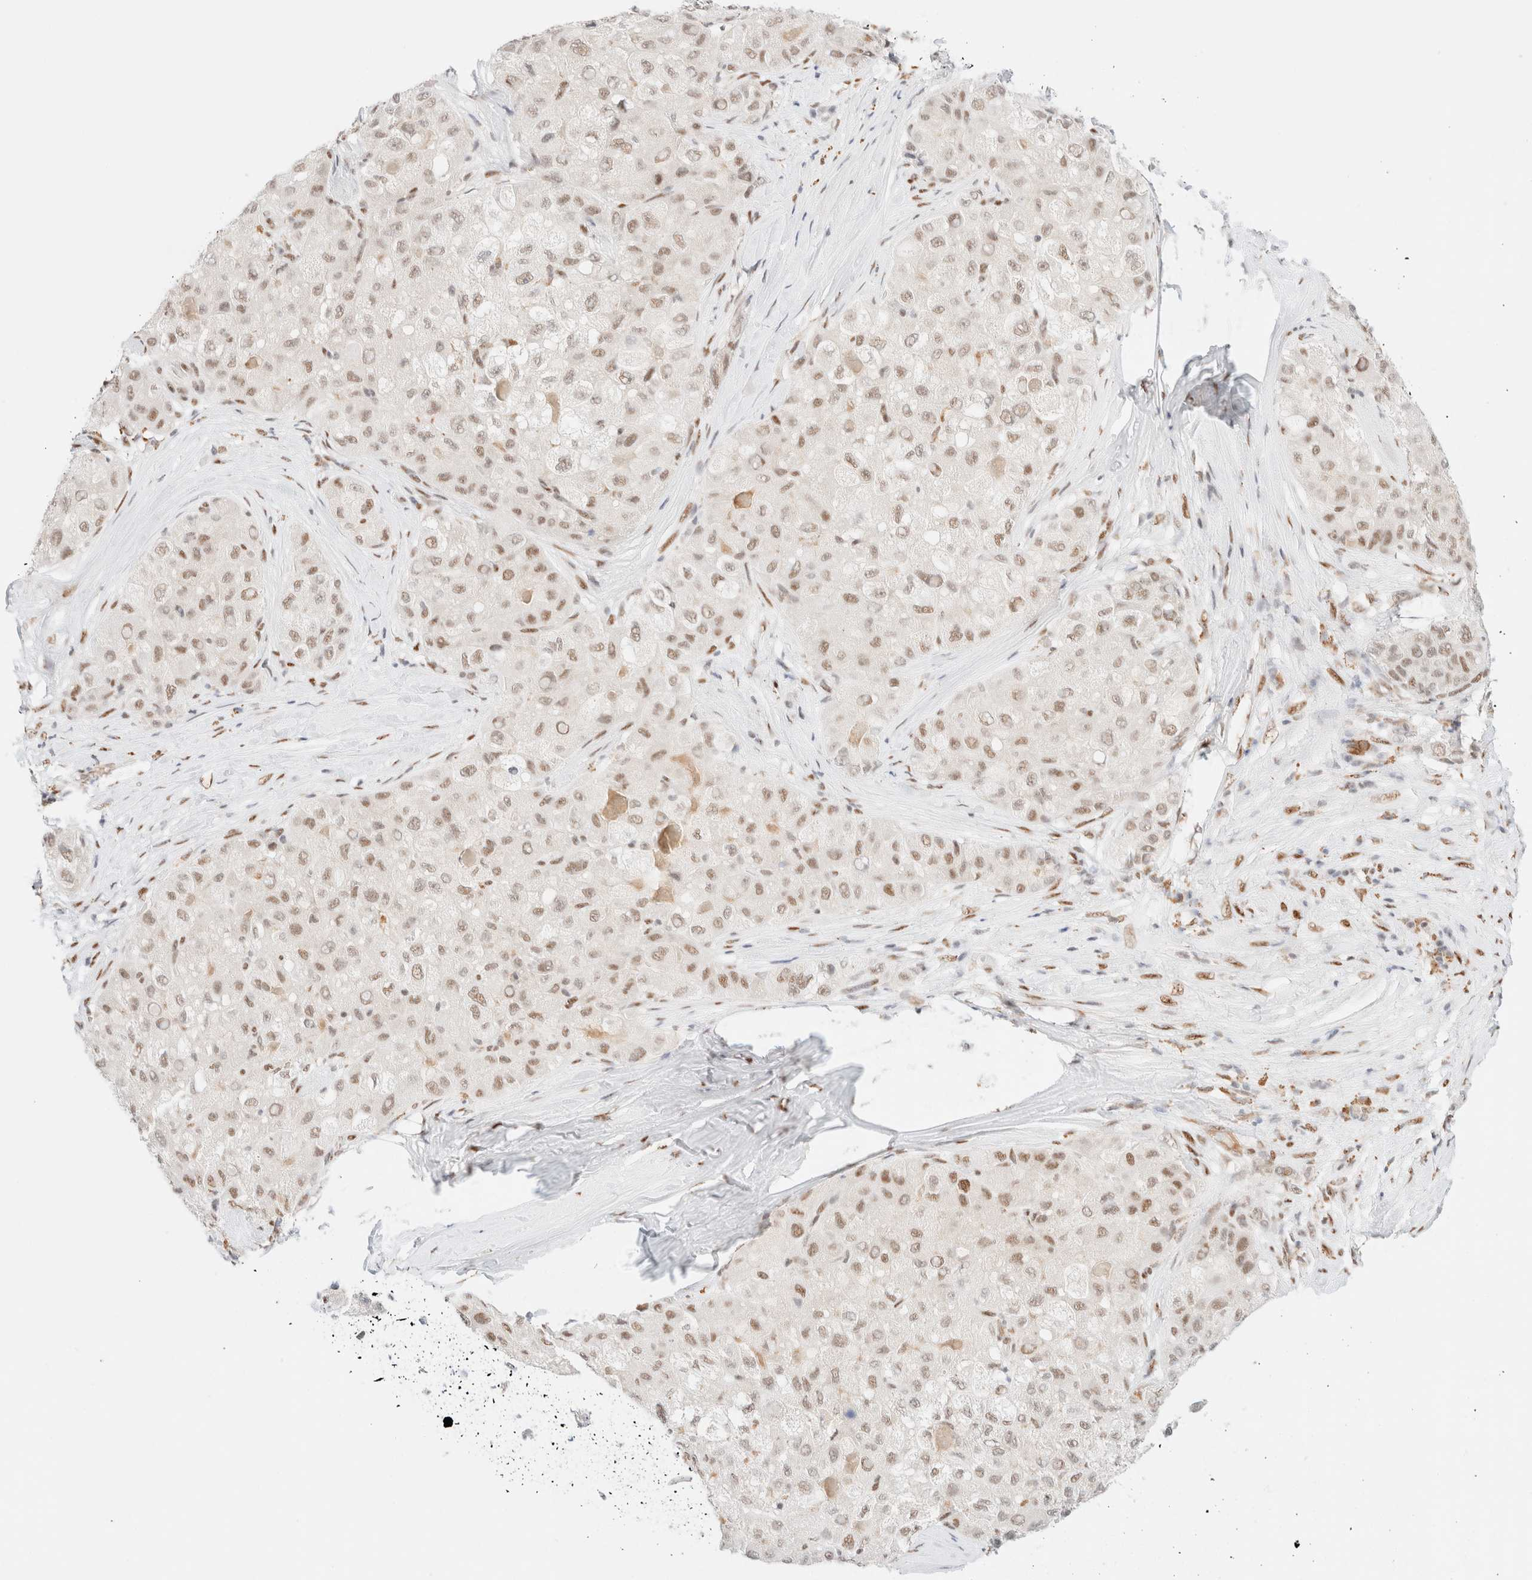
{"staining": {"intensity": "moderate", "quantity": ">75%", "location": "nuclear"}, "tissue": "liver cancer", "cell_type": "Tumor cells", "image_type": "cancer", "snomed": [{"axis": "morphology", "description": "Carcinoma, Hepatocellular, NOS"}, {"axis": "topography", "description": "Liver"}], "caption": "Liver cancer (hepatocellular carcinoma) stained with IHC displays moderate nuclear expression in about >75% of tumor cells. Nuclei are stained in blue.", "gene": "CIC", "patient": {"sex": "male", "age": 80}}